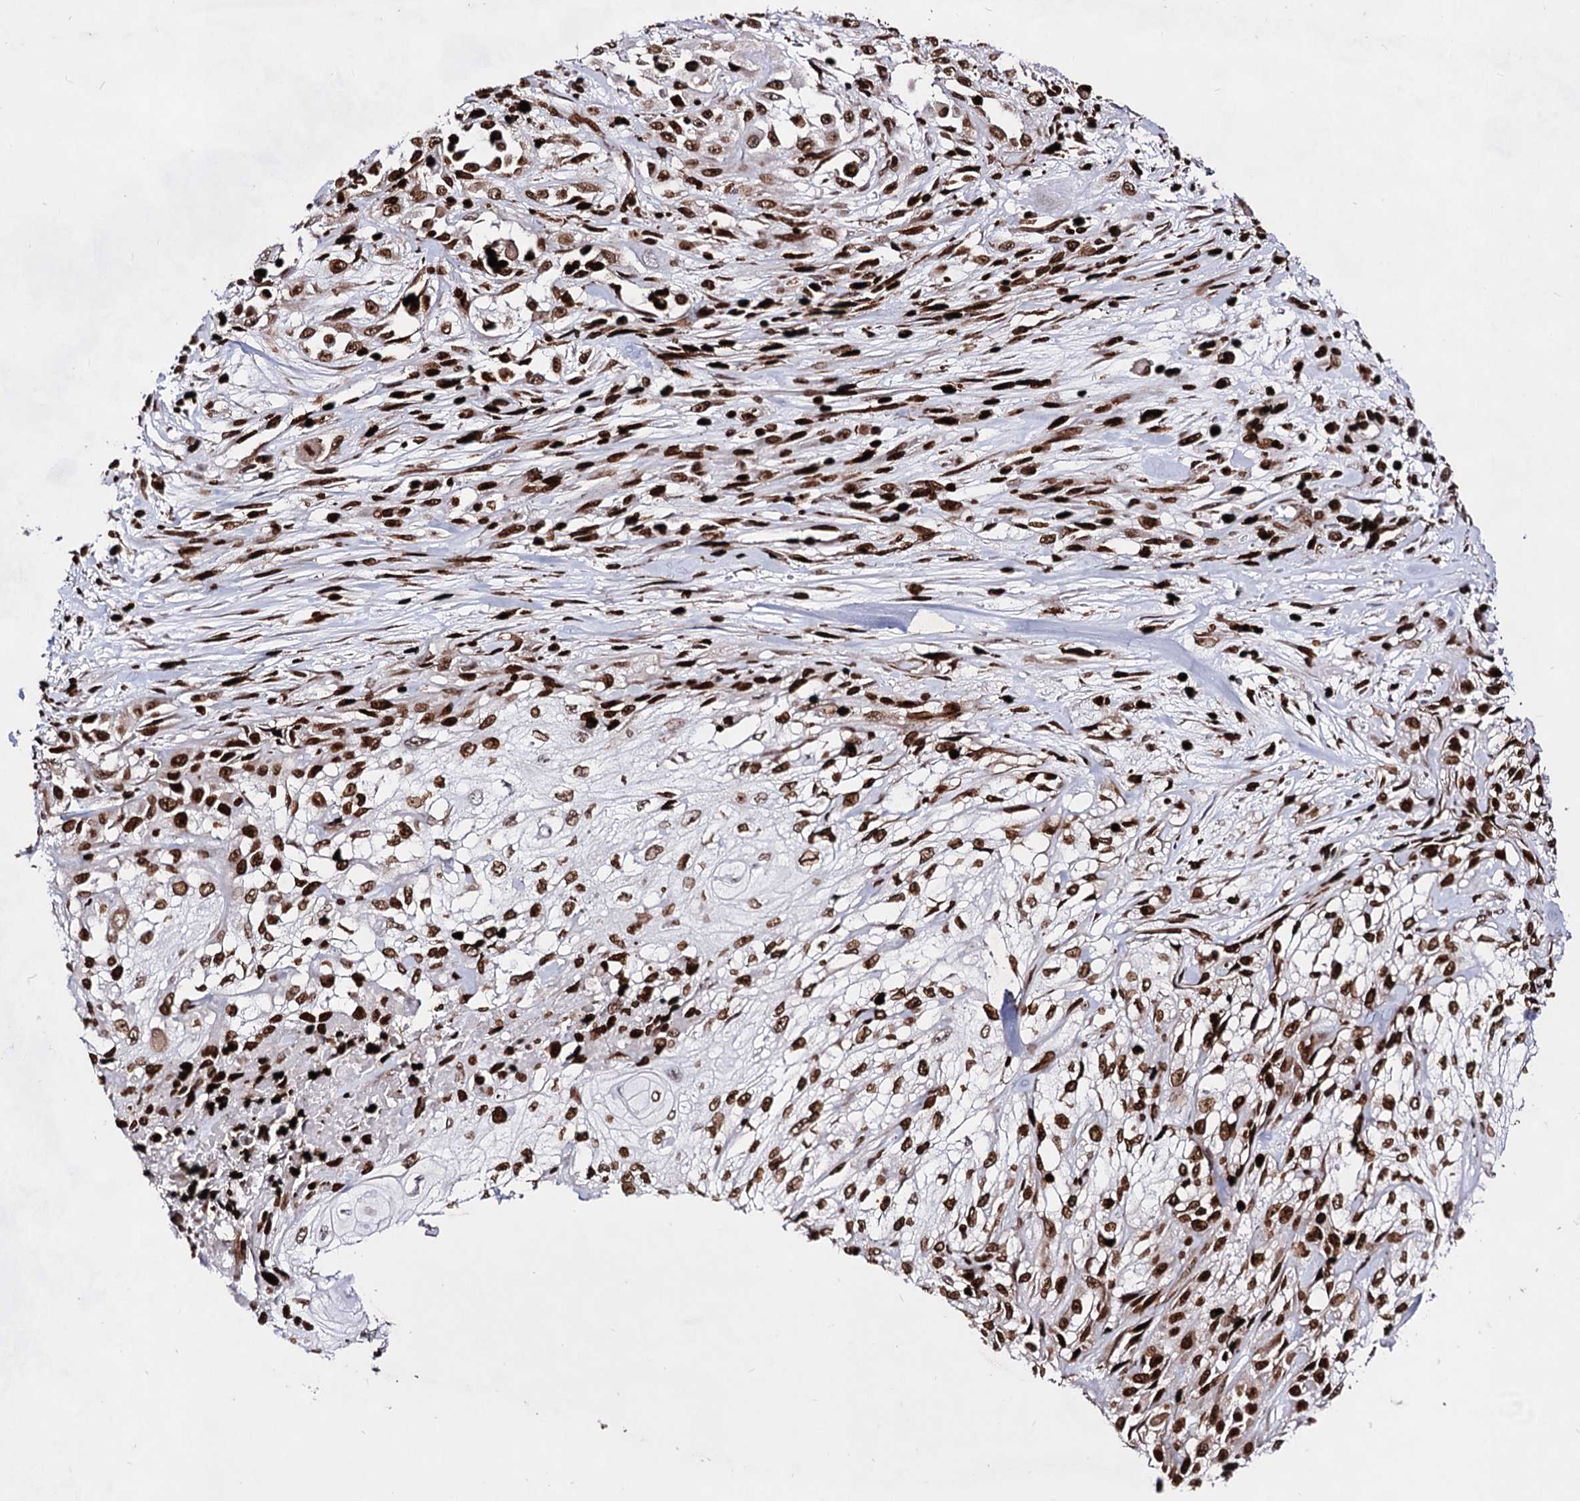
{"staining": {"intensity": "strong", "quantity": ">75%", "location": "nuclear"}, "tissue": "skin cancer", "cell_type": "Tumor cells", "image_type": "cancer", "snomed": [{"axis": "morphology", "description": "Squamous cell carcinoma, NOS"}, {"axis": "morphology", "description": "Squamous cell carcinoma, metastatic, NOS"}, {"axis": "topography", "description": "Skin"}, {"axis": "topography", "description": "Lymph node"}], "caption": "This image exhibits skin cancer (squamous cell carcinoma) stained with immunohistochemistry (IHC) to label a protein in brown. The nuclear of tumor cells show strong positivity for the protein. Nuclei are counter-stained blue.", "gene": "HMGB2", "patient": {"sex": "male", "age": 75}}